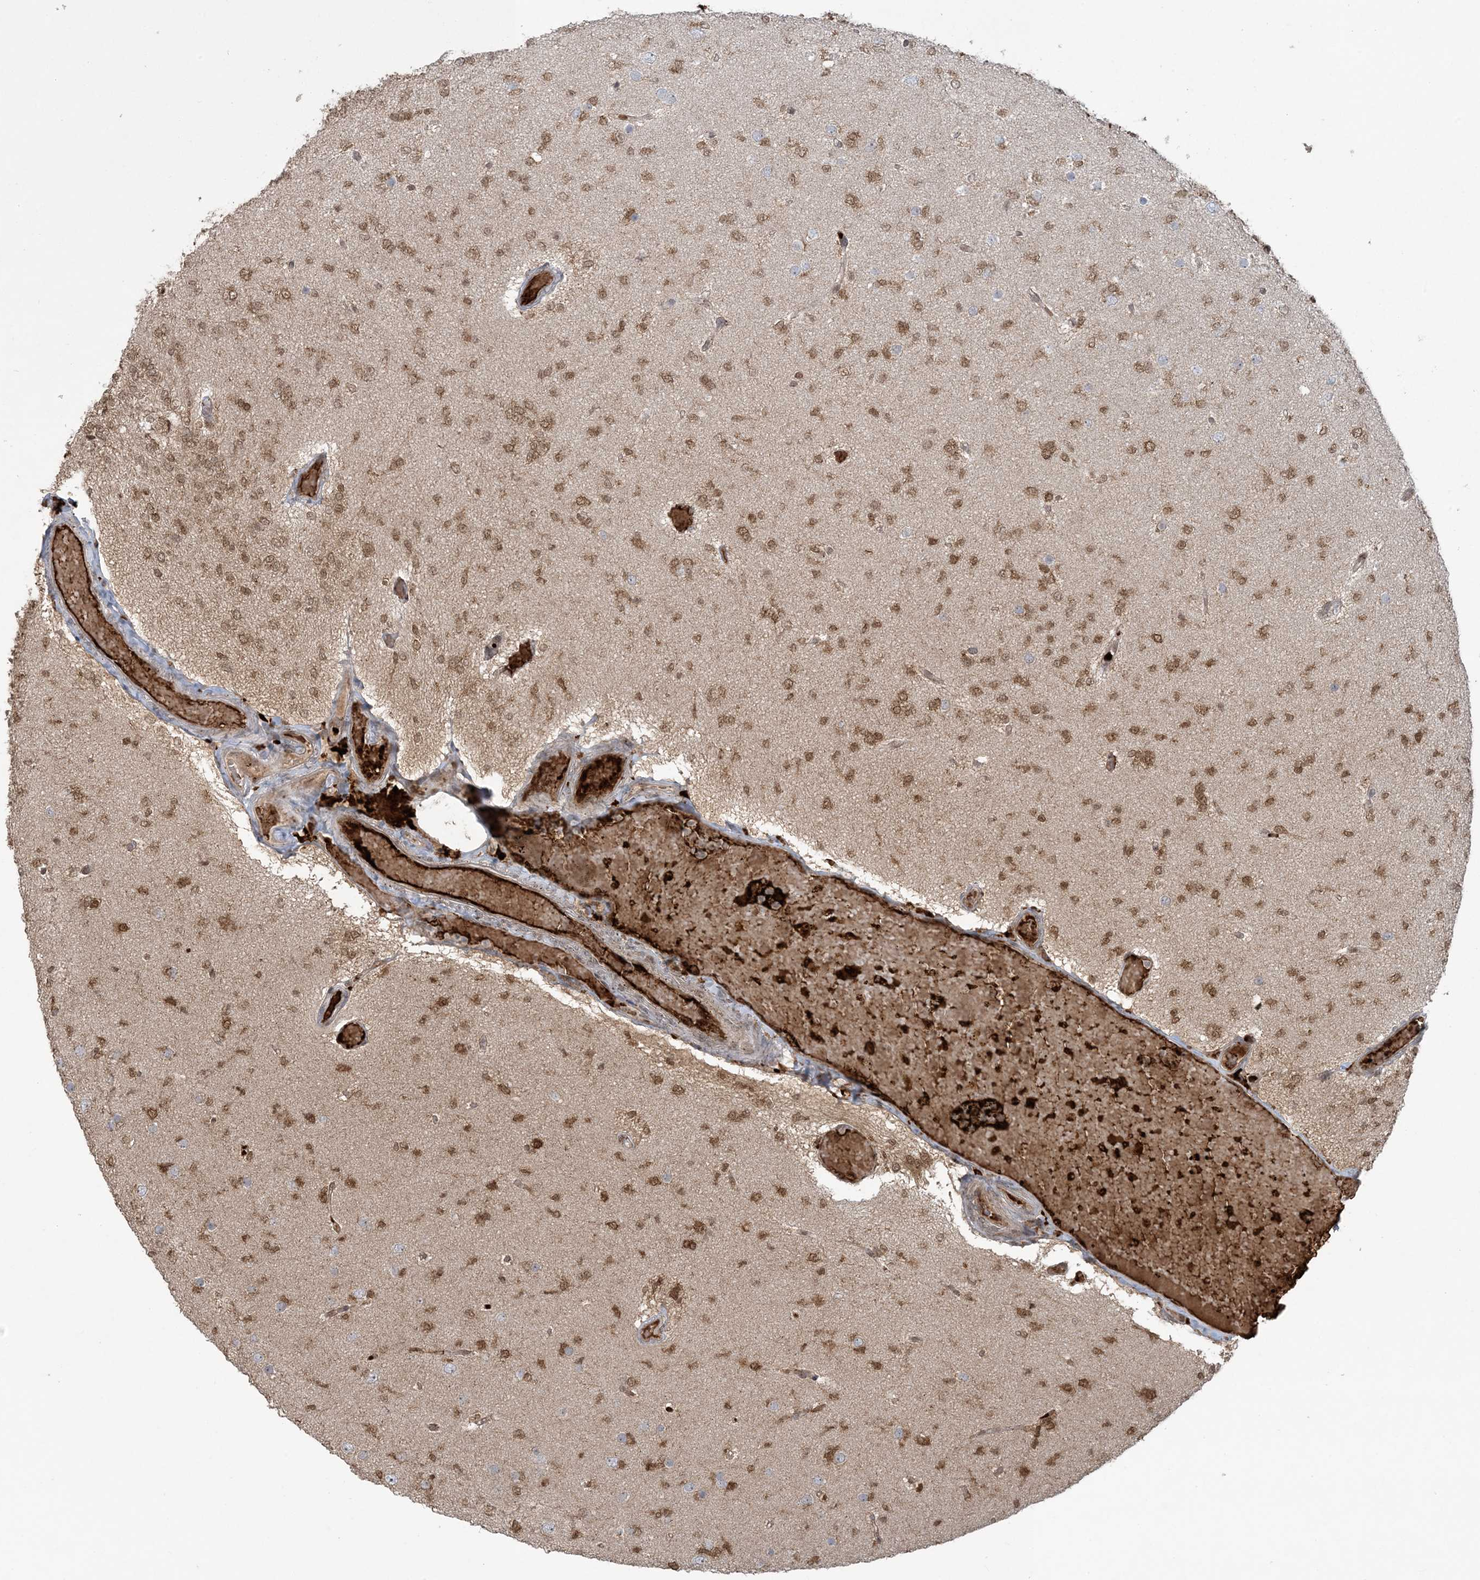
{"staining": {"intensity": "moderate", "quantity": ">75%", "location": "cytoplasmic/membranous,nuclear"}, "tissue": "glioma", "cell_type": "Tumor cells", "image_type": "cancer", "snomed": [{"axis": "morphology", "description": "Glioma, malignant, Low grade"}, {"axis": "topography", "description": "Brain"}], "caption": "Moderate cytoplasmic/membranous and nuclear protein expression is identified in about >75% of tumor cells in malignant low-grade glioma. The protein is stained brown, and the nuclei are stained in blue (DAB IHC with brightfield microscopy, high magnification).", "gene": "ABCF3", "patient": {"sex": "female", "age": 22}}